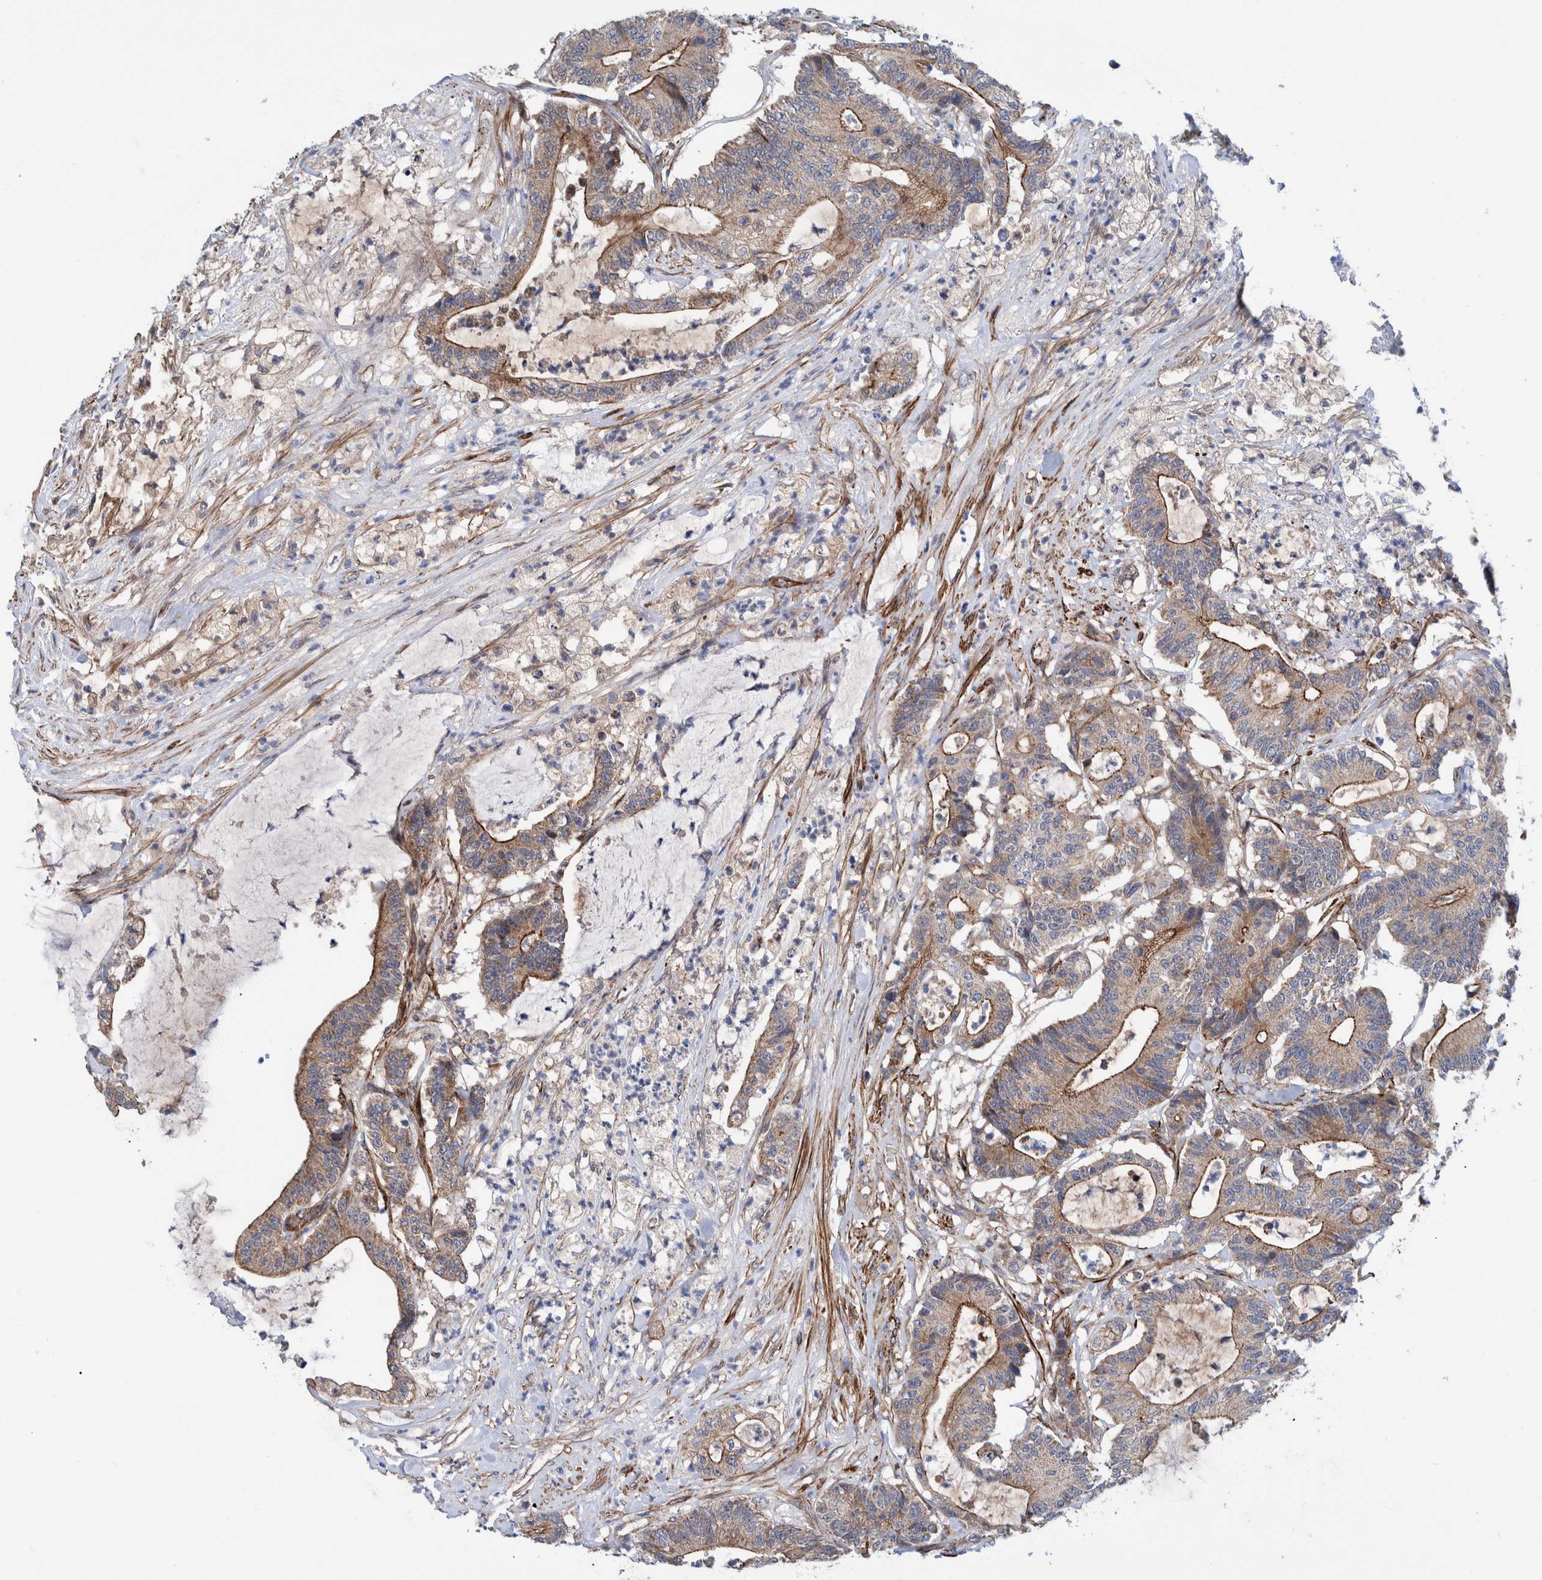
{"staining": {"intensity": "moderate", "quantity": ">75%", "location": "cytoplasmic/membranous"}, "tissue": "colorectal cancer", "cell_type": "Tumor cells", "image_type": "cancer", "snomed": [{"axis": "morphology", "description": "Adenocarcinoma, NOS"}, {"axis": "topography", "description": "Colon"}], "caption": "IHC micrograph of human colorectal adenocarcinoma stained for a protein (brown), which reveals medium levels of moderate cytoplasmic/membranous positivity in about >75% of tumor cells.", "gene": "SLC25A10", "patient": {"sex": "female", "age": 84}}